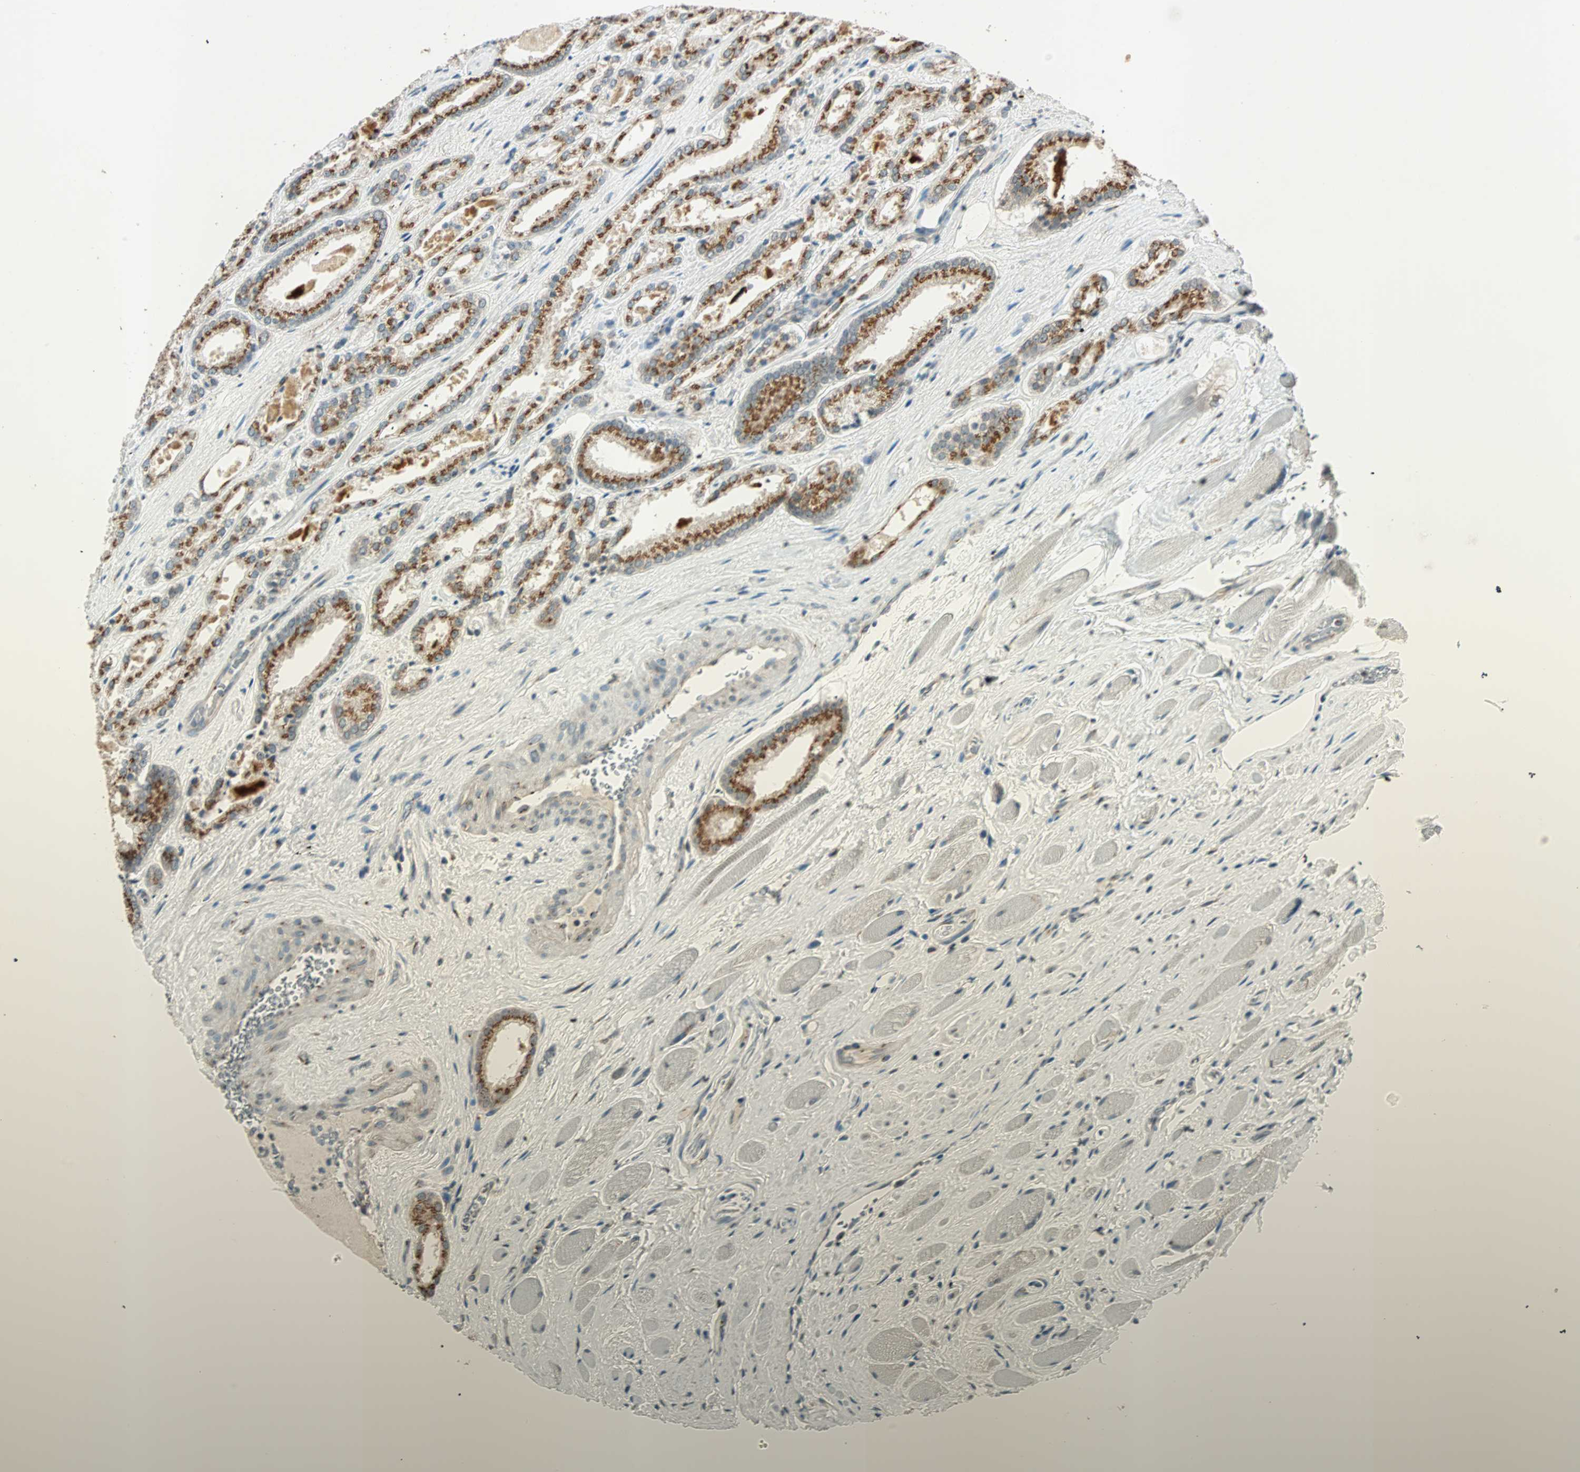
{"staining": {"intensity": "moderate", "quantity": ">75%", "location": "cytoplasmic/membranous"}, "tissue": "prostate cancer", "cell_type": "Tumor cells", "image_type": "cancer", "snomed": [{"axis": "morphology", "description": "Adenocarcinoma, Low grade"}, {"axis": "topography", "description": "Prostate"}], "caption": "IHC of human low-grade adenocarcinoma (prostate) exhibits medium levels of moderate cytoplasmic/membranous expression in approximately >75% of tumor cells. Immunohistochemistry (ihc) stains the protein in brown and the nuclei are stained blue.", "gene": "PRDM2", "patient": {"sex": "male", "age": 59}}